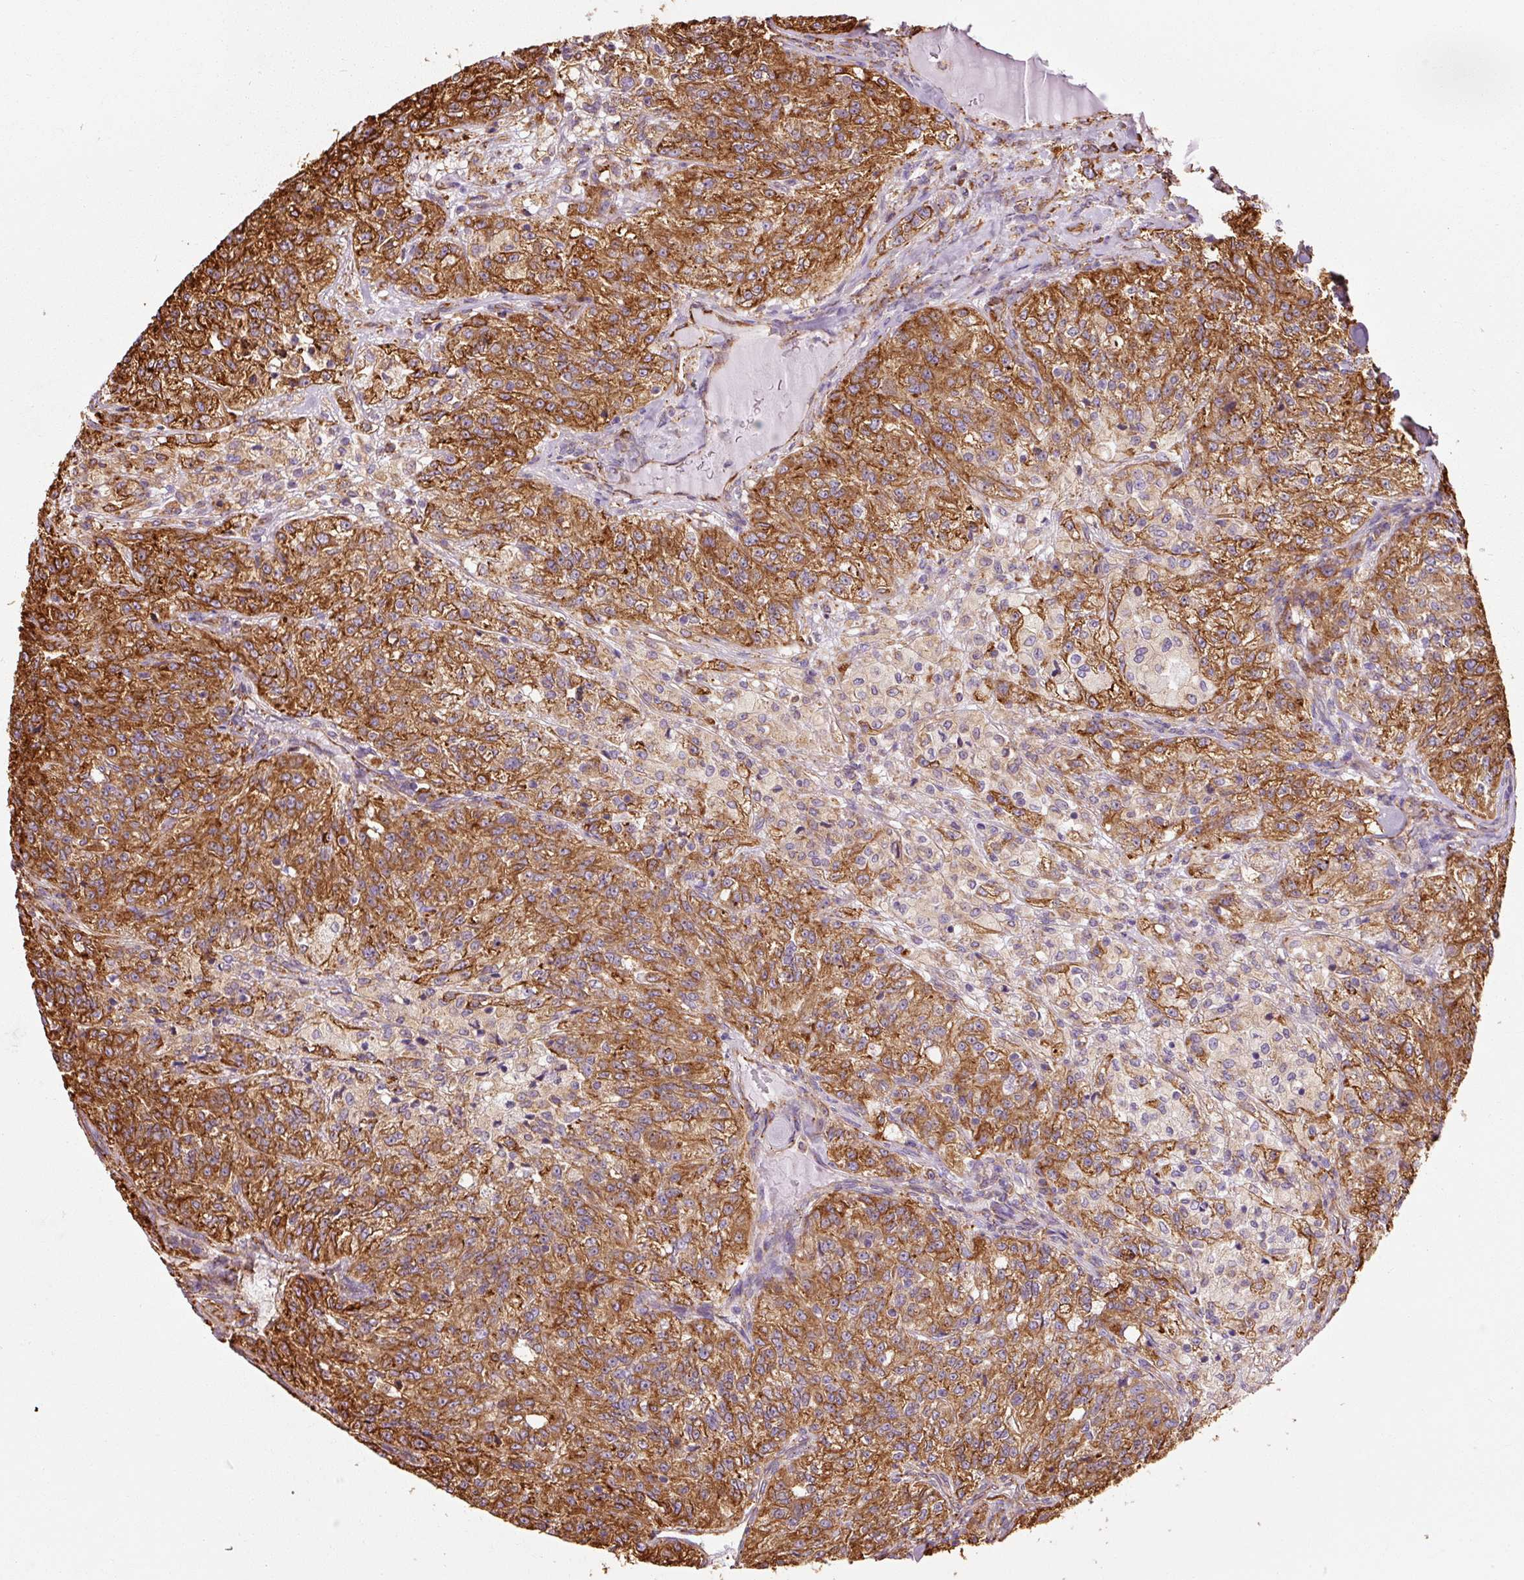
{"staining": {"intensity": "strong", "quantity": ">75%", "location": "cytoplasmic/membranous"}, "tissue": "renal cancer", "cell_type": "Tumor cells", "image_type": "cancer", "snomed": [{"axis": "morphology", "description": "Adenocarcinoma, NOS"}, {"axis": "topography", "description": "Kidney"}], "caption": "This histopathology image shows IHC staining of human adenocarcinoma (renal), with high strong cytoplasmic/membranous positivity in about >75% of tumor cells.", "gene": "KLC1", "patient": {"sex": "female", "age": 63}}